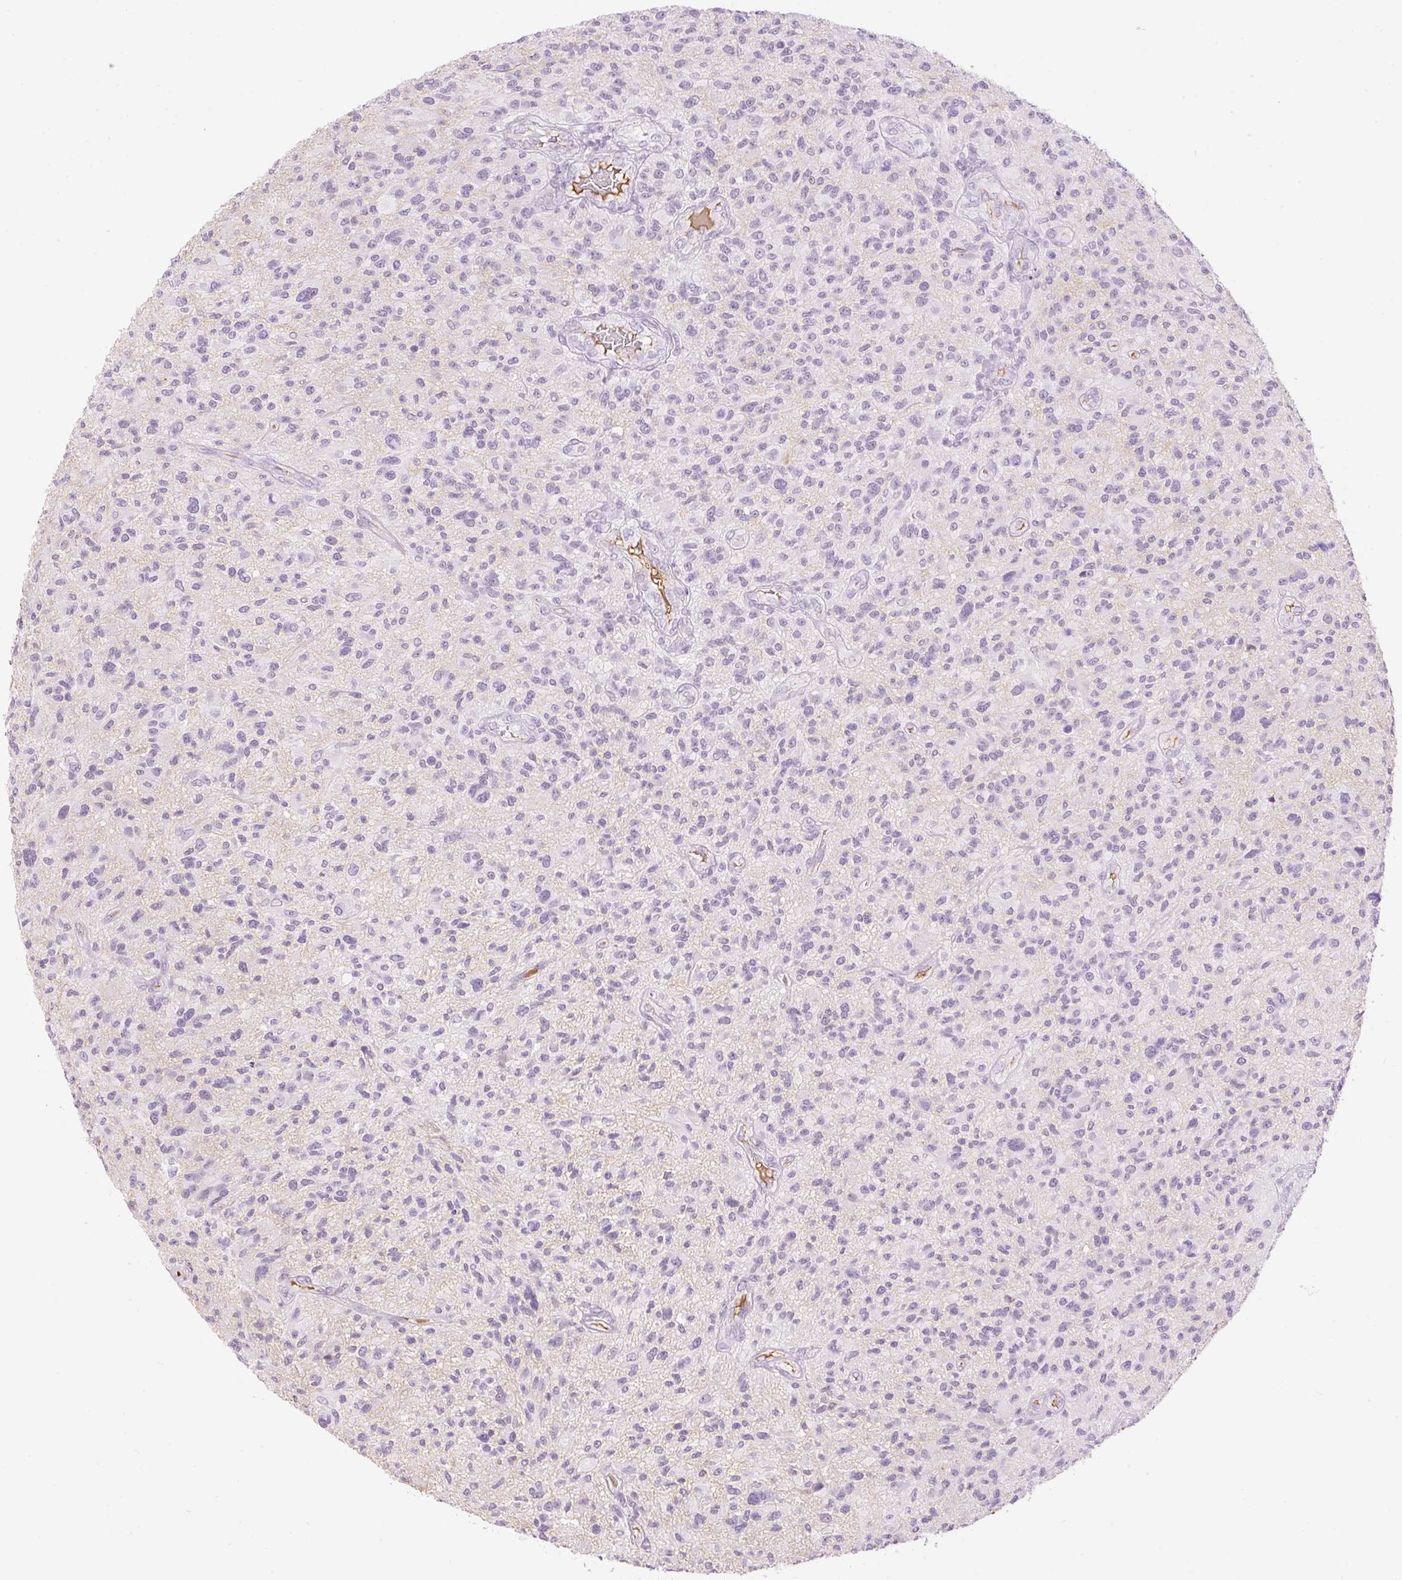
{"staining": {"intensity": "negative", "quantity": "none", "location": "none"}, "tissue": "glioma", "cell_type": "Tumor cells", "image_type": "cancer", "snomed": [{"axis": "morphology", "description": "Glioma, malignant, High grade"}, {"axis": "topography", "description": "Brain"}], "caption": "IHC histopathology image of malignant high-grade glioma stained for a protein (brown), which reveals no expression in tumor cells.", "gene": "PRPF38B", "patient": {"sex": "male", "age": 47}}